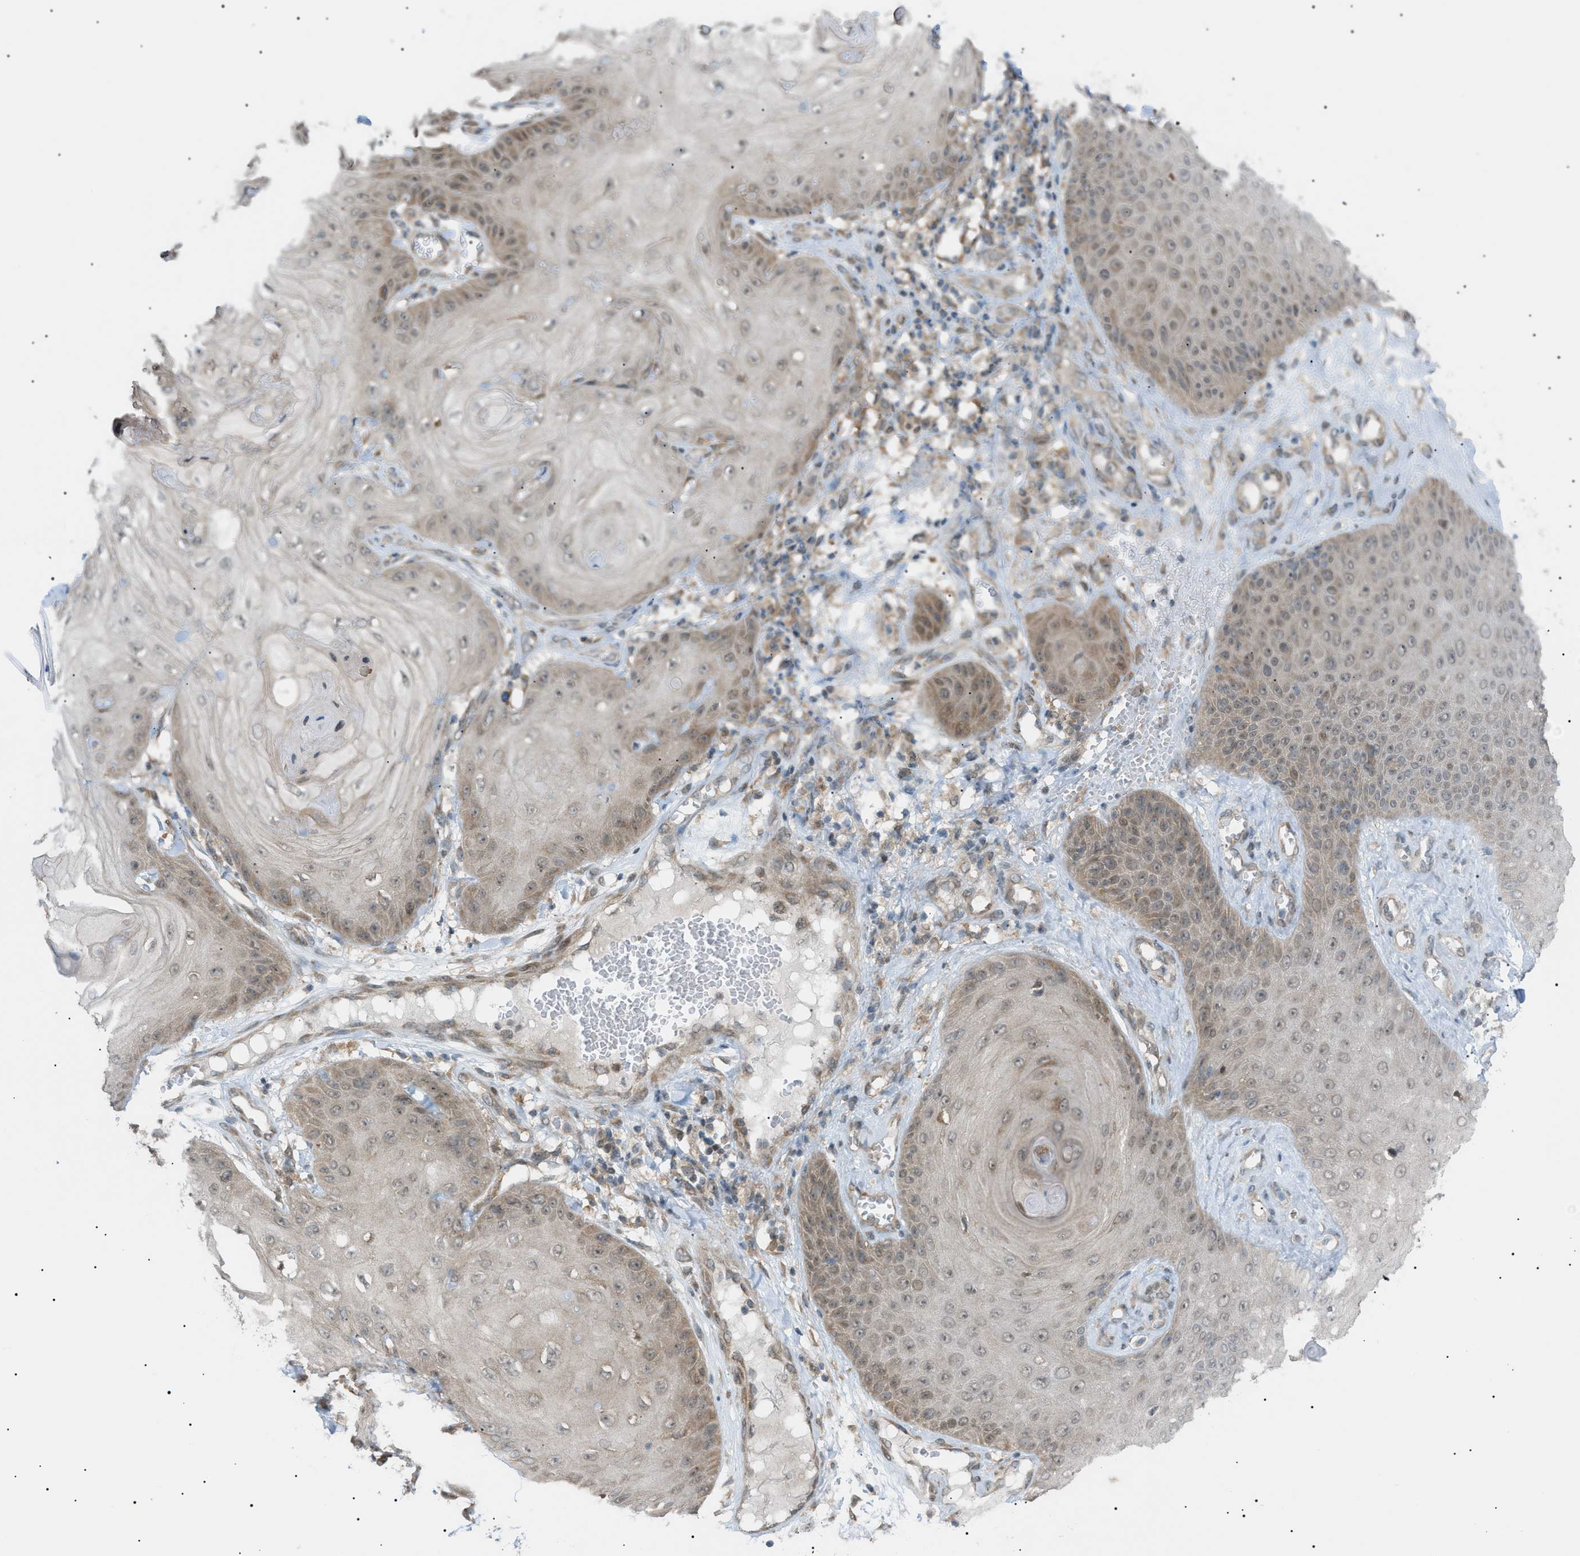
{"staining": {"intensity": "weak", "quantity": ">75%", "location": "cytoplasmic/membranous"}, "tissue": "skin cancer", "cell_type": "Tumor cells", "image_type": "cancer", "snomed": [{"axis": "morphology", "description": "Squamous cell carcinoma, NOS"}, {"axis": "topography", "description": "Skin"}], "caption": "Skin squamous cell carcinoma stained with DAB (3,3'-diaminobenzidine) IHC exhibits low levels of weak cytoplasmic/membranous staining in approximately >75% of tumor cells.", "gene": "LPIN2", "patient": {"sex": "male", "age": 74}}